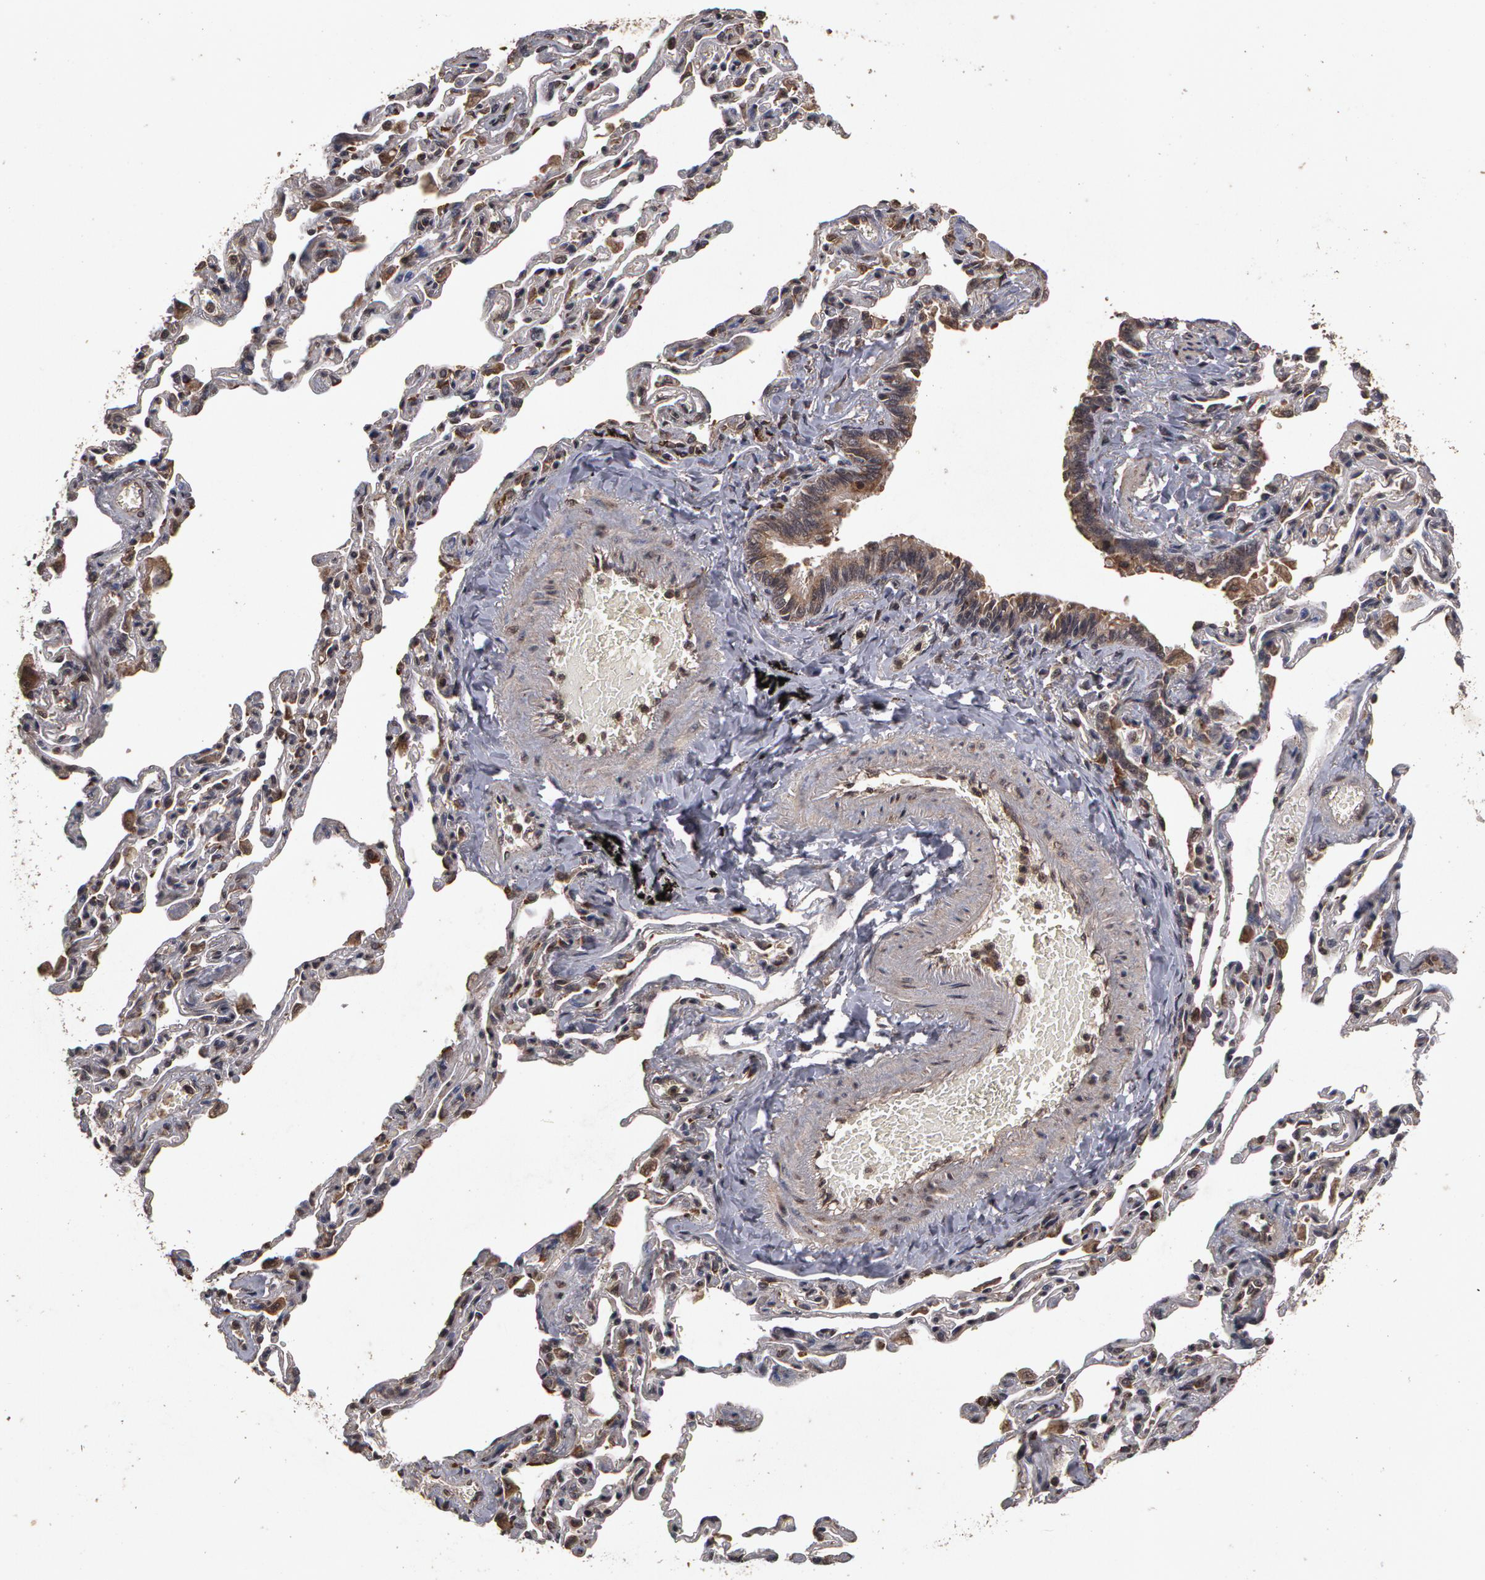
{"staining": {"intensity": "weak", "quantity": ">75%", "location": "cytoplasmic/membranous"}, "tissue": "bronchus", "cell_type": "Respiratory epithelial cells", "image_type": "normal", "snomed": [{"axis": "morphology", "description": "Normal tissue, NOS"}, {"axis": "topography", "description": "Cartilage tissue"}, {"axis": "topography", "description": "Bronchus"}, {"axis": "topography", "description": "Lung"}], "caption": "A high-resolution histopathology image shows IHC staining of normal bronchus, which reveals weak cytoplasmic/membranous expression in about >75% of respiratory epithelial cells. (DAB IHC with brightfield microscopy, high magnification).", "gene": "CALR", "patient": {"sex": "male", "age": 64}}